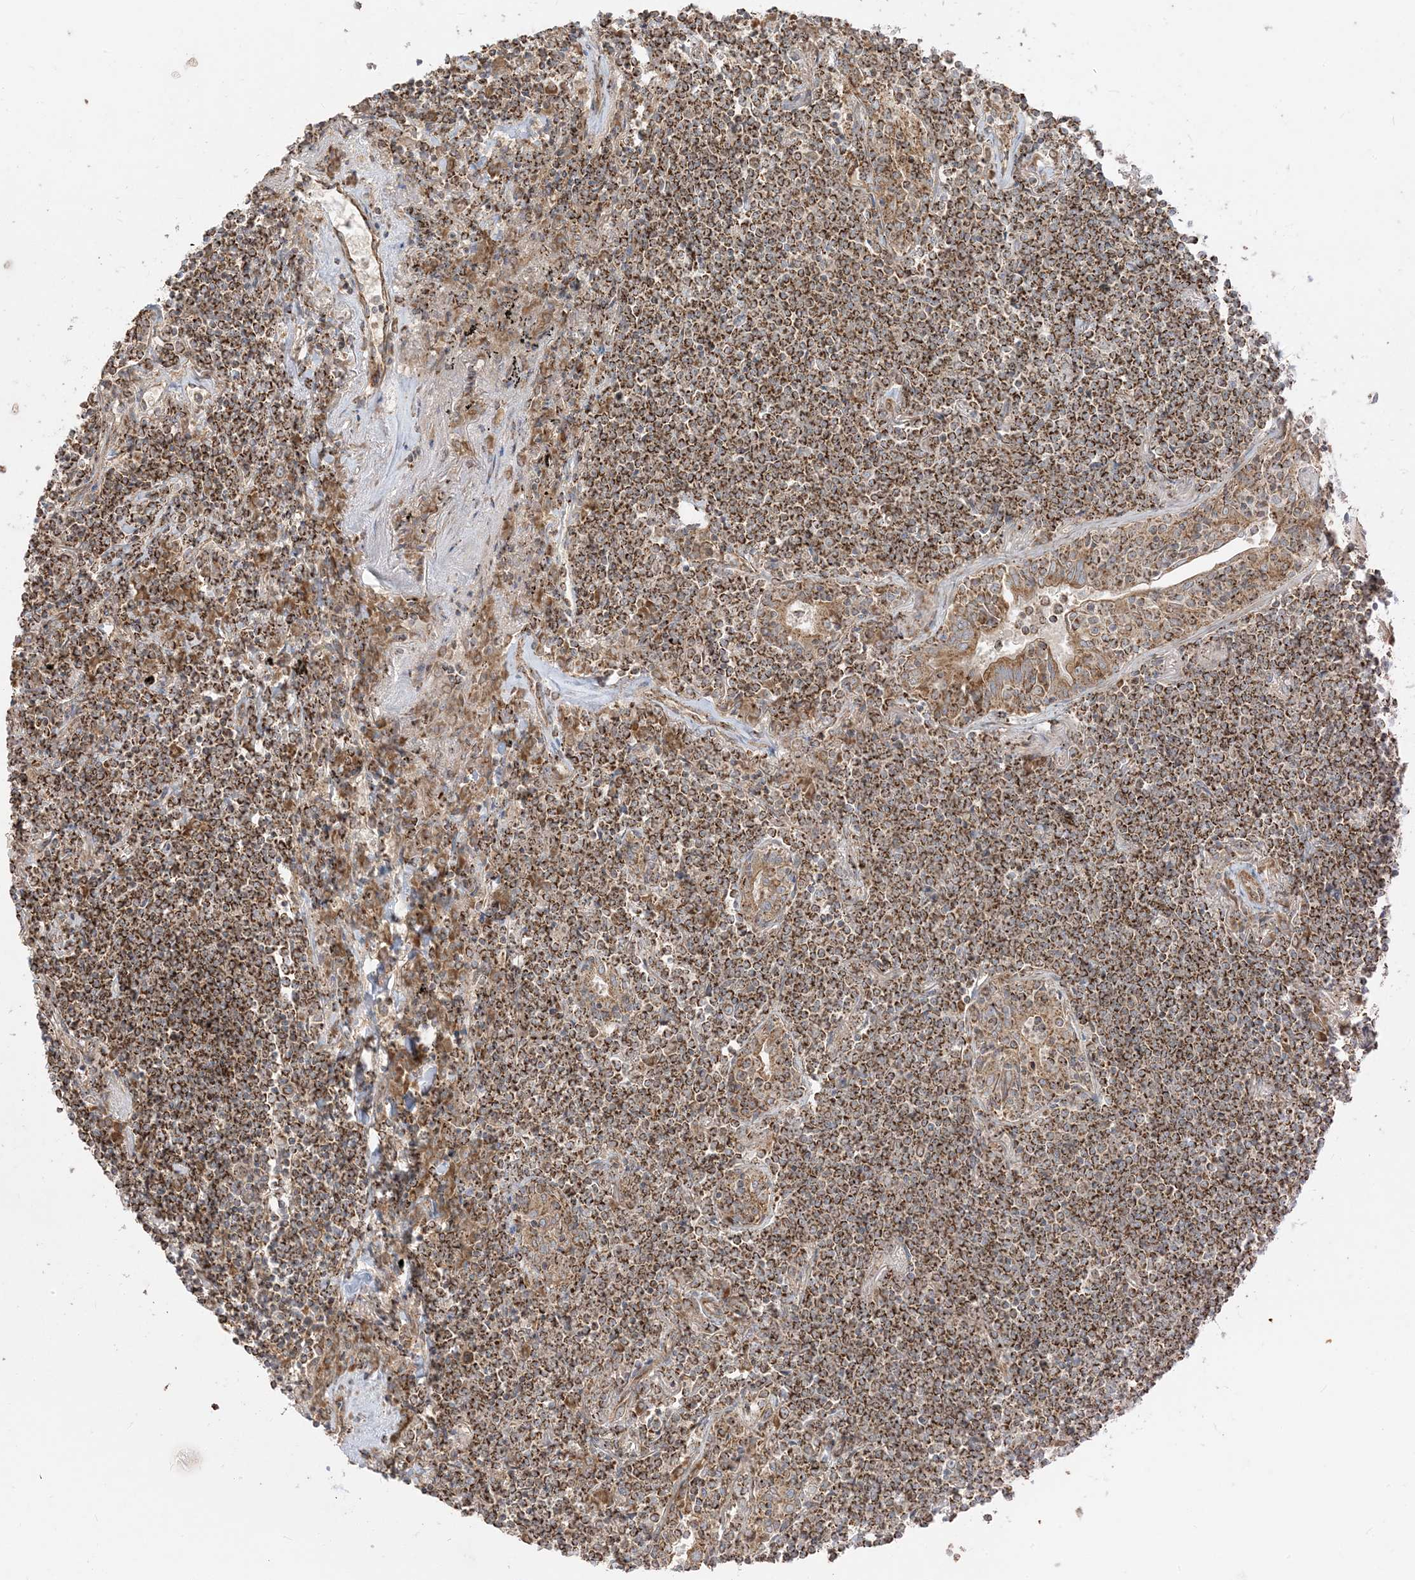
{"staining": {"intensity": "strong", "quantity": ">75%", "location": "cytoplasmic/membranous"}, "tissue": "lymphoma", "cell_type": "Tumor cells", "image_type": "cancer", "snomed": [{"axis": "morphology", "description": "Malignant lymphoma, non-Hodgkin's type, Low grade"}, {"axis": "topography", "description": "Lung"}], "caption": "Immunohistochemical staining of malignant lymphoma, non-Hodgkin's type (low-grade) displays strong cytoplasmic/membranous protein staining in about >75% of tumor cells. Using DAB (3,3'-diaminobenzidine) (brown) and hematoxylin (blue) stains, captured at high magnification using brightfield microscopy.", "gene": "AARS2", "patient": {"sex": "female", "age": 71}}